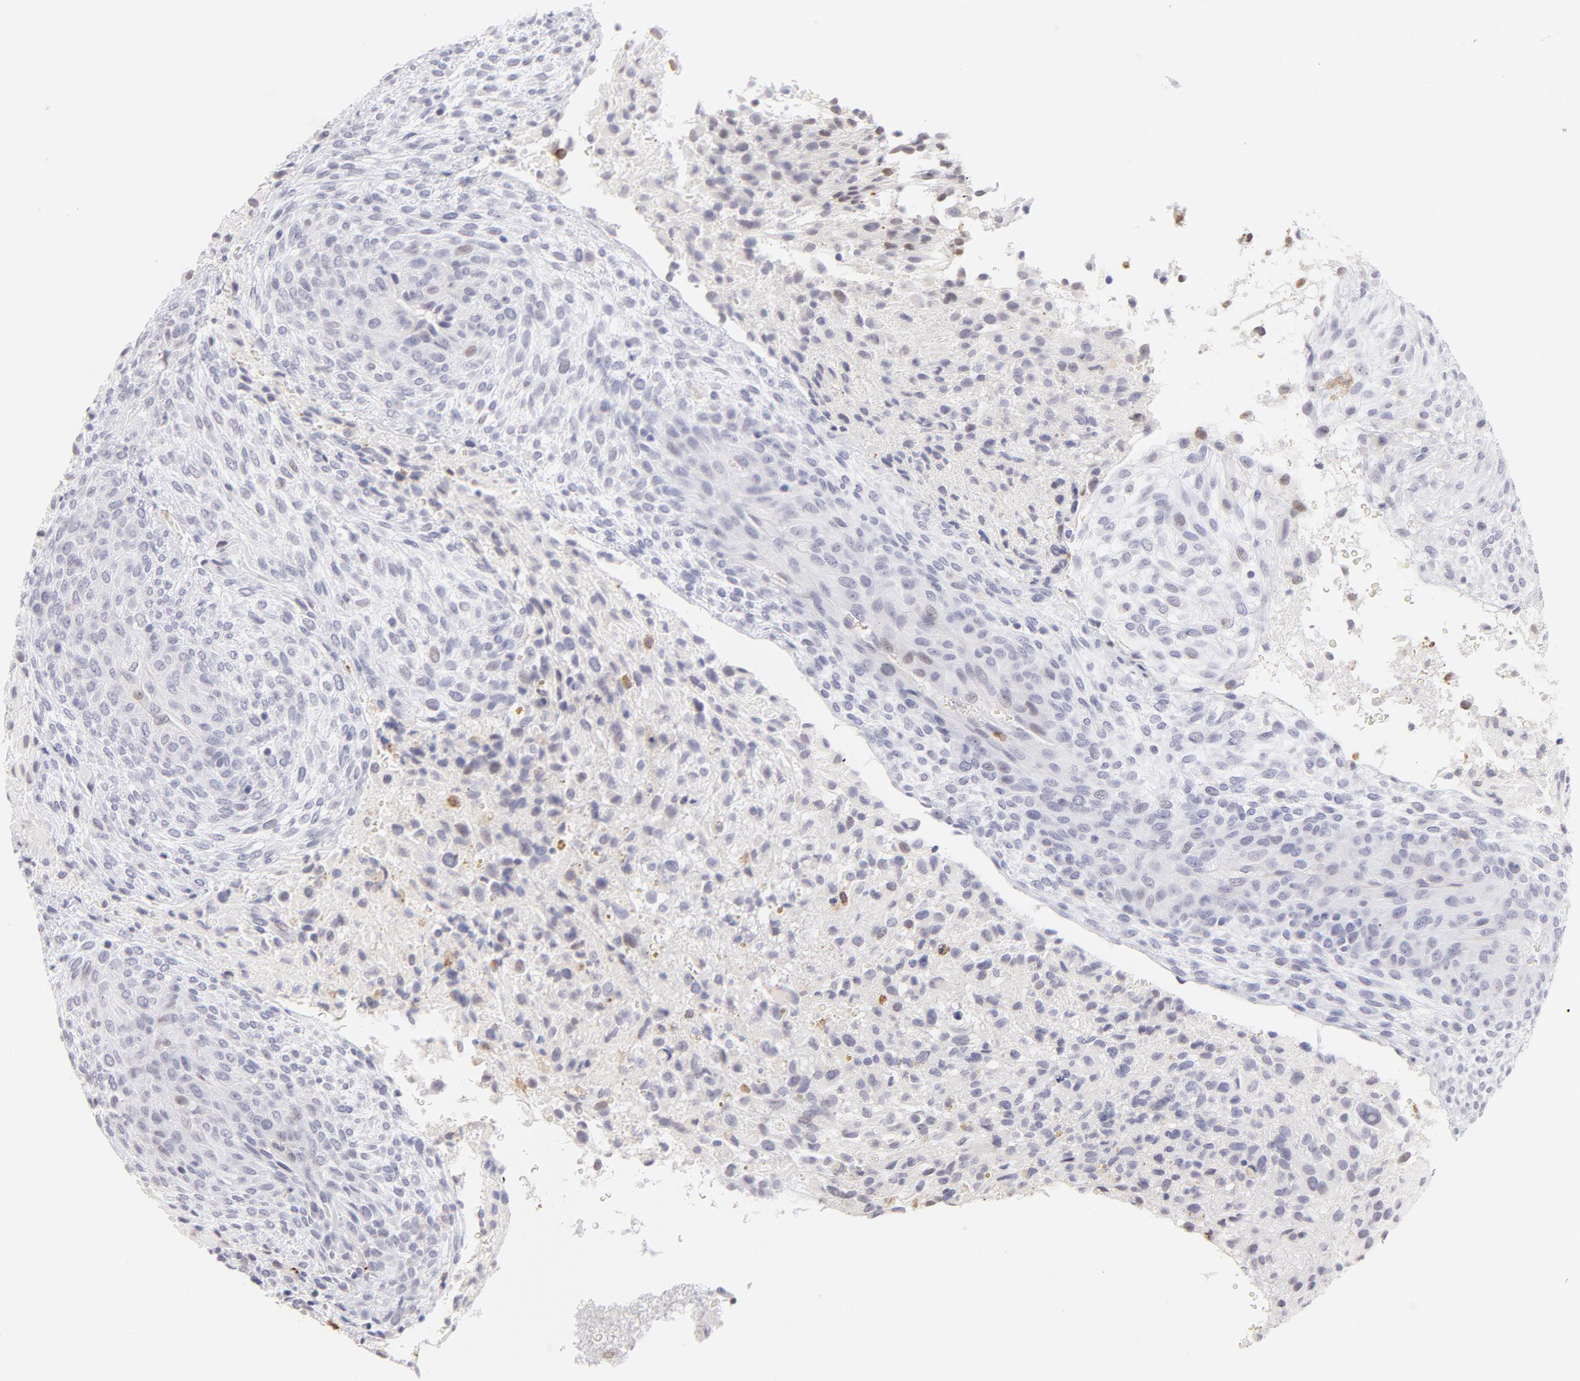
{"staining": {"intensity": "negative", "quantity": "none", "location": "none"}, "tissue": "glioma", "cell_type": "Tumor cells", "image_type": "cancer", "snomed": [{"axis": "morphology", "description": "Glioma, malignant, High grade"}, {"axis": "topography", "description": "Cerebral cortex"}], "caption": "There is no significant expression in tumor cells of high-grade glioma (malignant). Brightfield microscopy of immunohistochemistry (IHC) stained with DAB (brown) and hematoxylin (blue), captured at high magnification.", "gene": "LTB4R", "patient": {"sex": "female", "age": 55}}